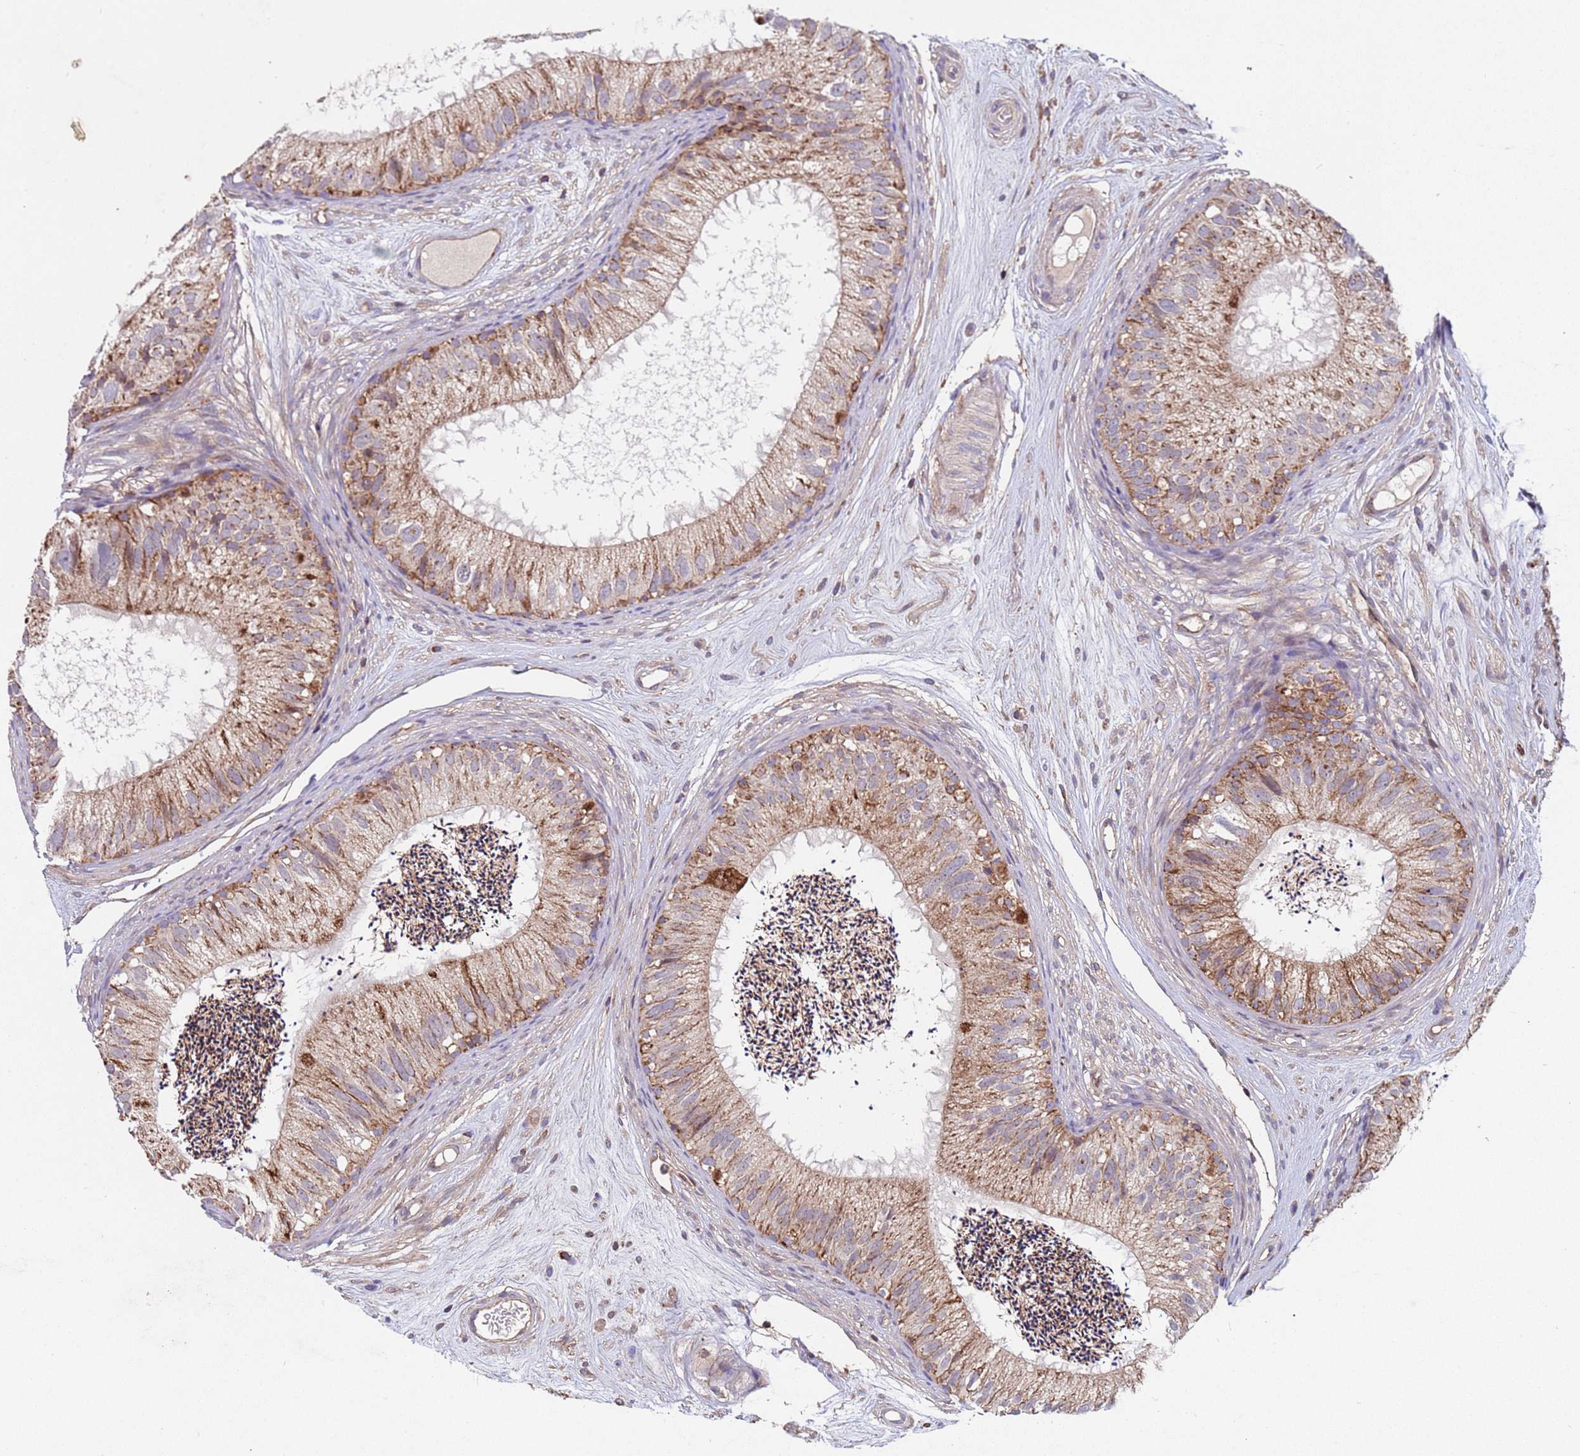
{"staining": {"intensity": "moderate", "quantity": ">75%", "location": "cytoplasmic/membranous"}, "tissue": "epididymis", "cell_type": "Glandular cells", "image_type": "normal", "snomed": [{"axis": "morphology", "description": "Normal tissue, NOS"}, {"axis": "topography", "description": "Epididymis"}], "caption": "Immunohistochemical staining of normal epididymis demonstrates >75% levels of moderate cytoplasmic/membranous protein expression in approximately >75% of glandular cells. (DAB (3,3'-diaminobenzidine) = brown stain, brightfield microscopy at high magnification).", "gene": "ACAD8", "patient": {"sex": "male", "age": 77}}